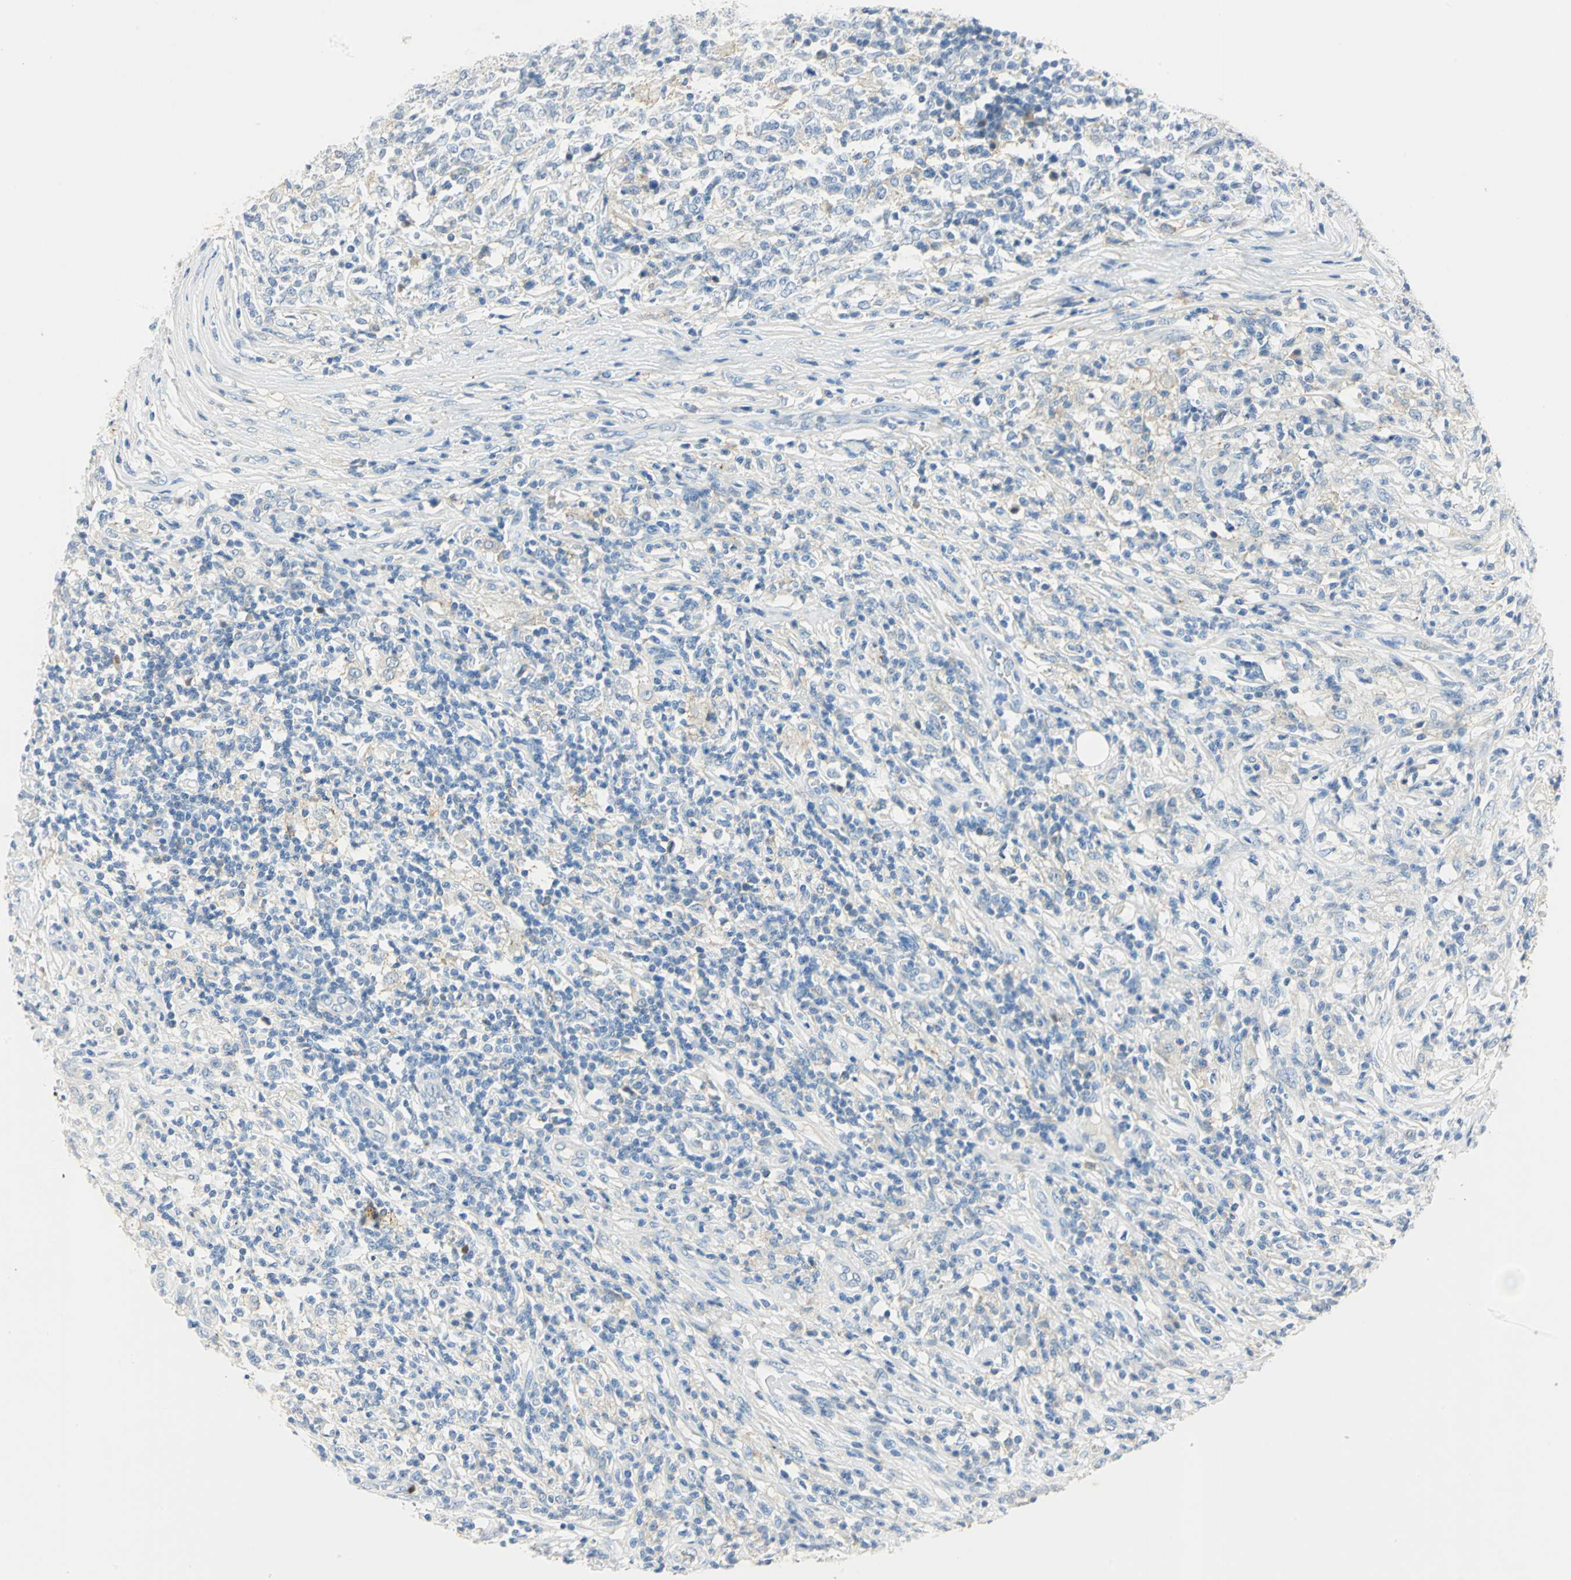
{"staining": {"intensity": "negative", "quantity": "none", "location": "none"}, "tissue": "lymphoma", "cell_type": "Tumor cells", "image_type": "cancer", "snomed": [{"axis": "morphology", "description": "Malignant lymphoma, non-Hodgkin's type, High grade"}, {"axis": "topography", "description": "Lymph node"}], "caption": "A high-resolution histopathology image shows immunohistochemistry (IHC) staining of high-grade malignant lymphoma, non-Hodgkin's type, which demonstrates no significant positivity in tumor cells.", "gene": "ANXA4", "patient": {"sex": "female", "age": 84}}